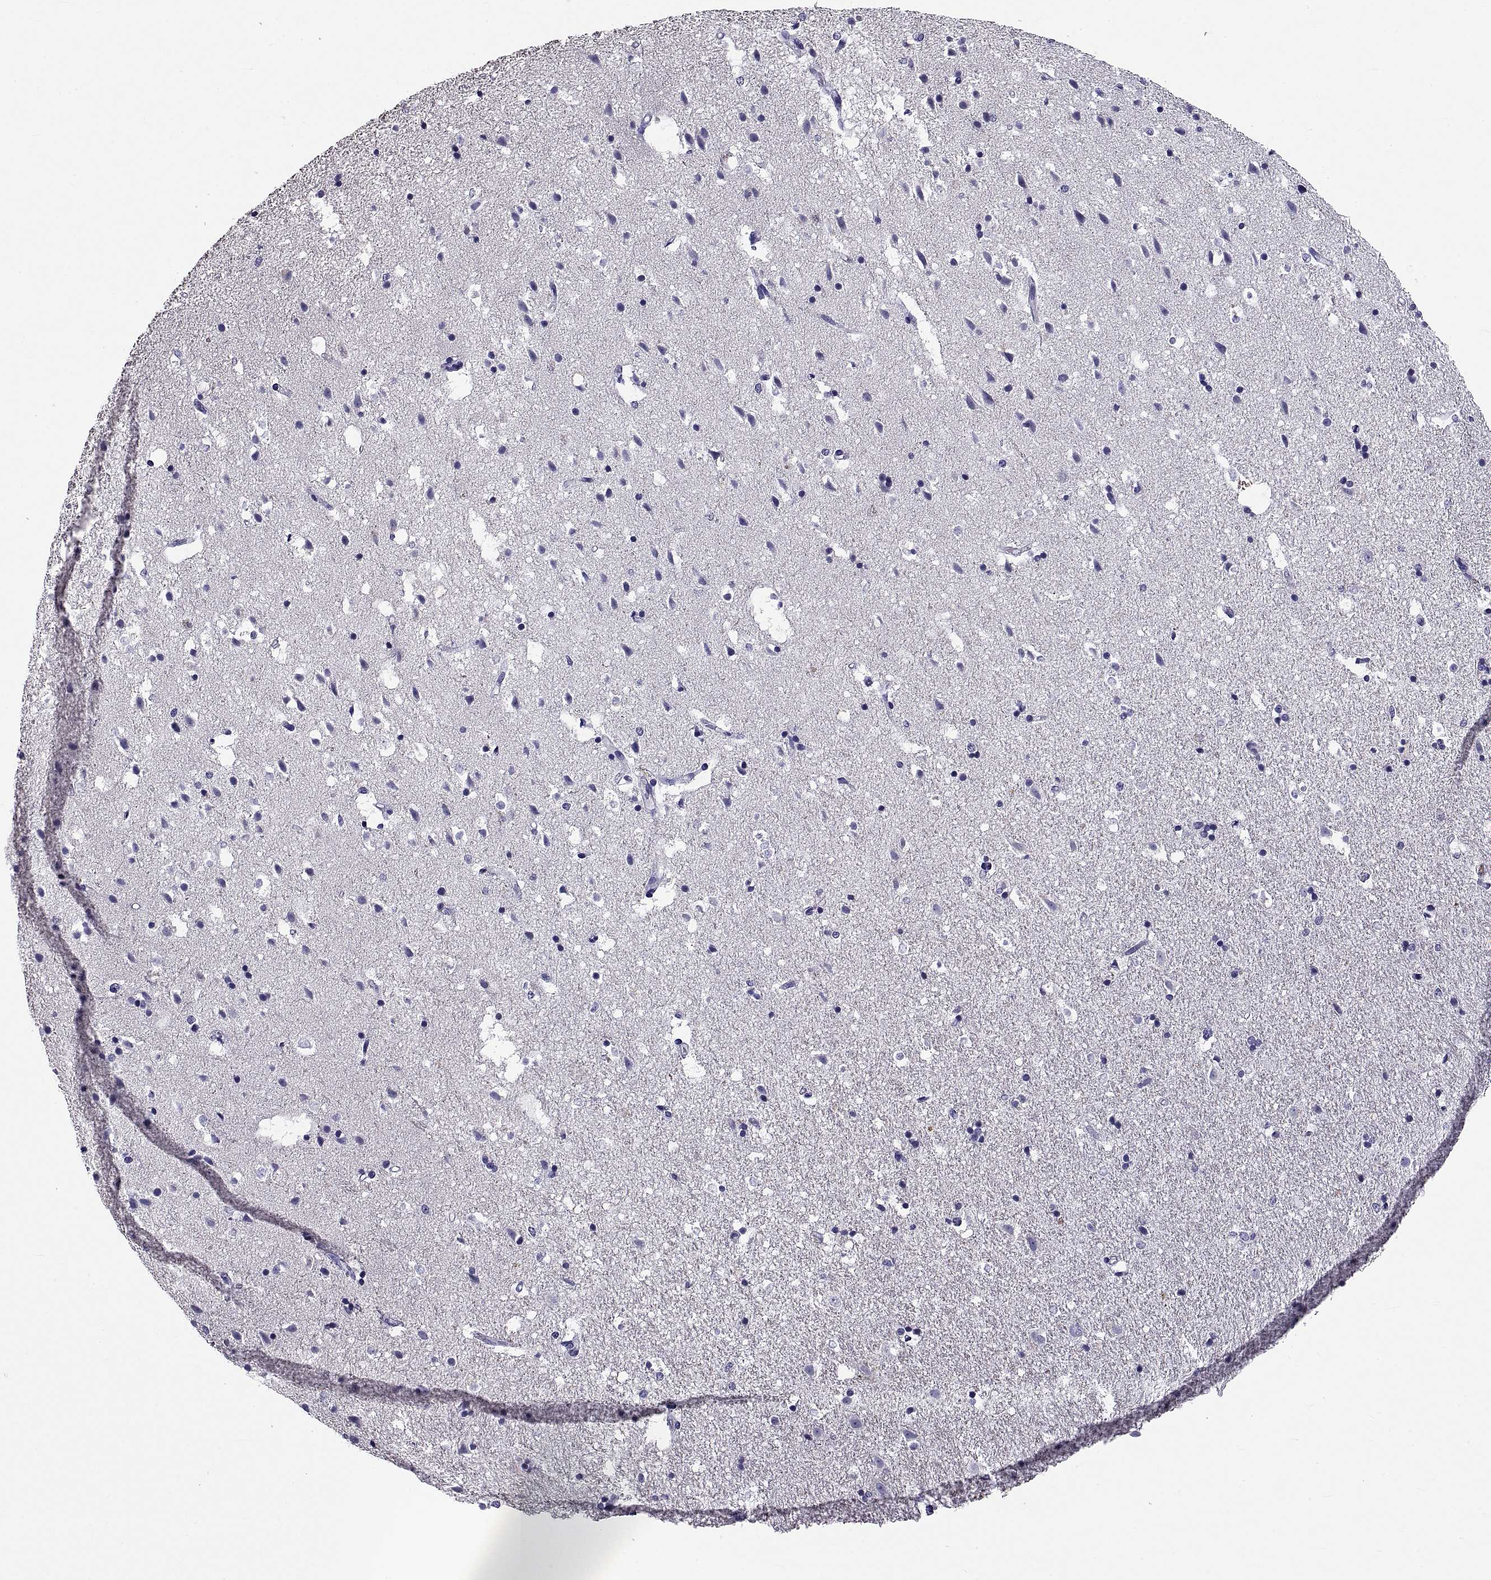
{"staining": {"intensity": "negative", "quantity": "none", "location": "none"}, "tissue": "hippocampus", "cell_type": "Glial cells", "image_type": "normal", "snomed": [{"axis": "morphology", "description": "Normal tissue, NOS"}, {"axis": "topography", "description": "Hippocampus"}], "caption": "Micrograph shows no significant protein staining in glial cells of benign hippocampus. (Immunohistochemistry (ihc), brightfield microscopy, high magnification).", "gene": "TGFBR3L", "patient": {"sex": "male", "age": 49}}